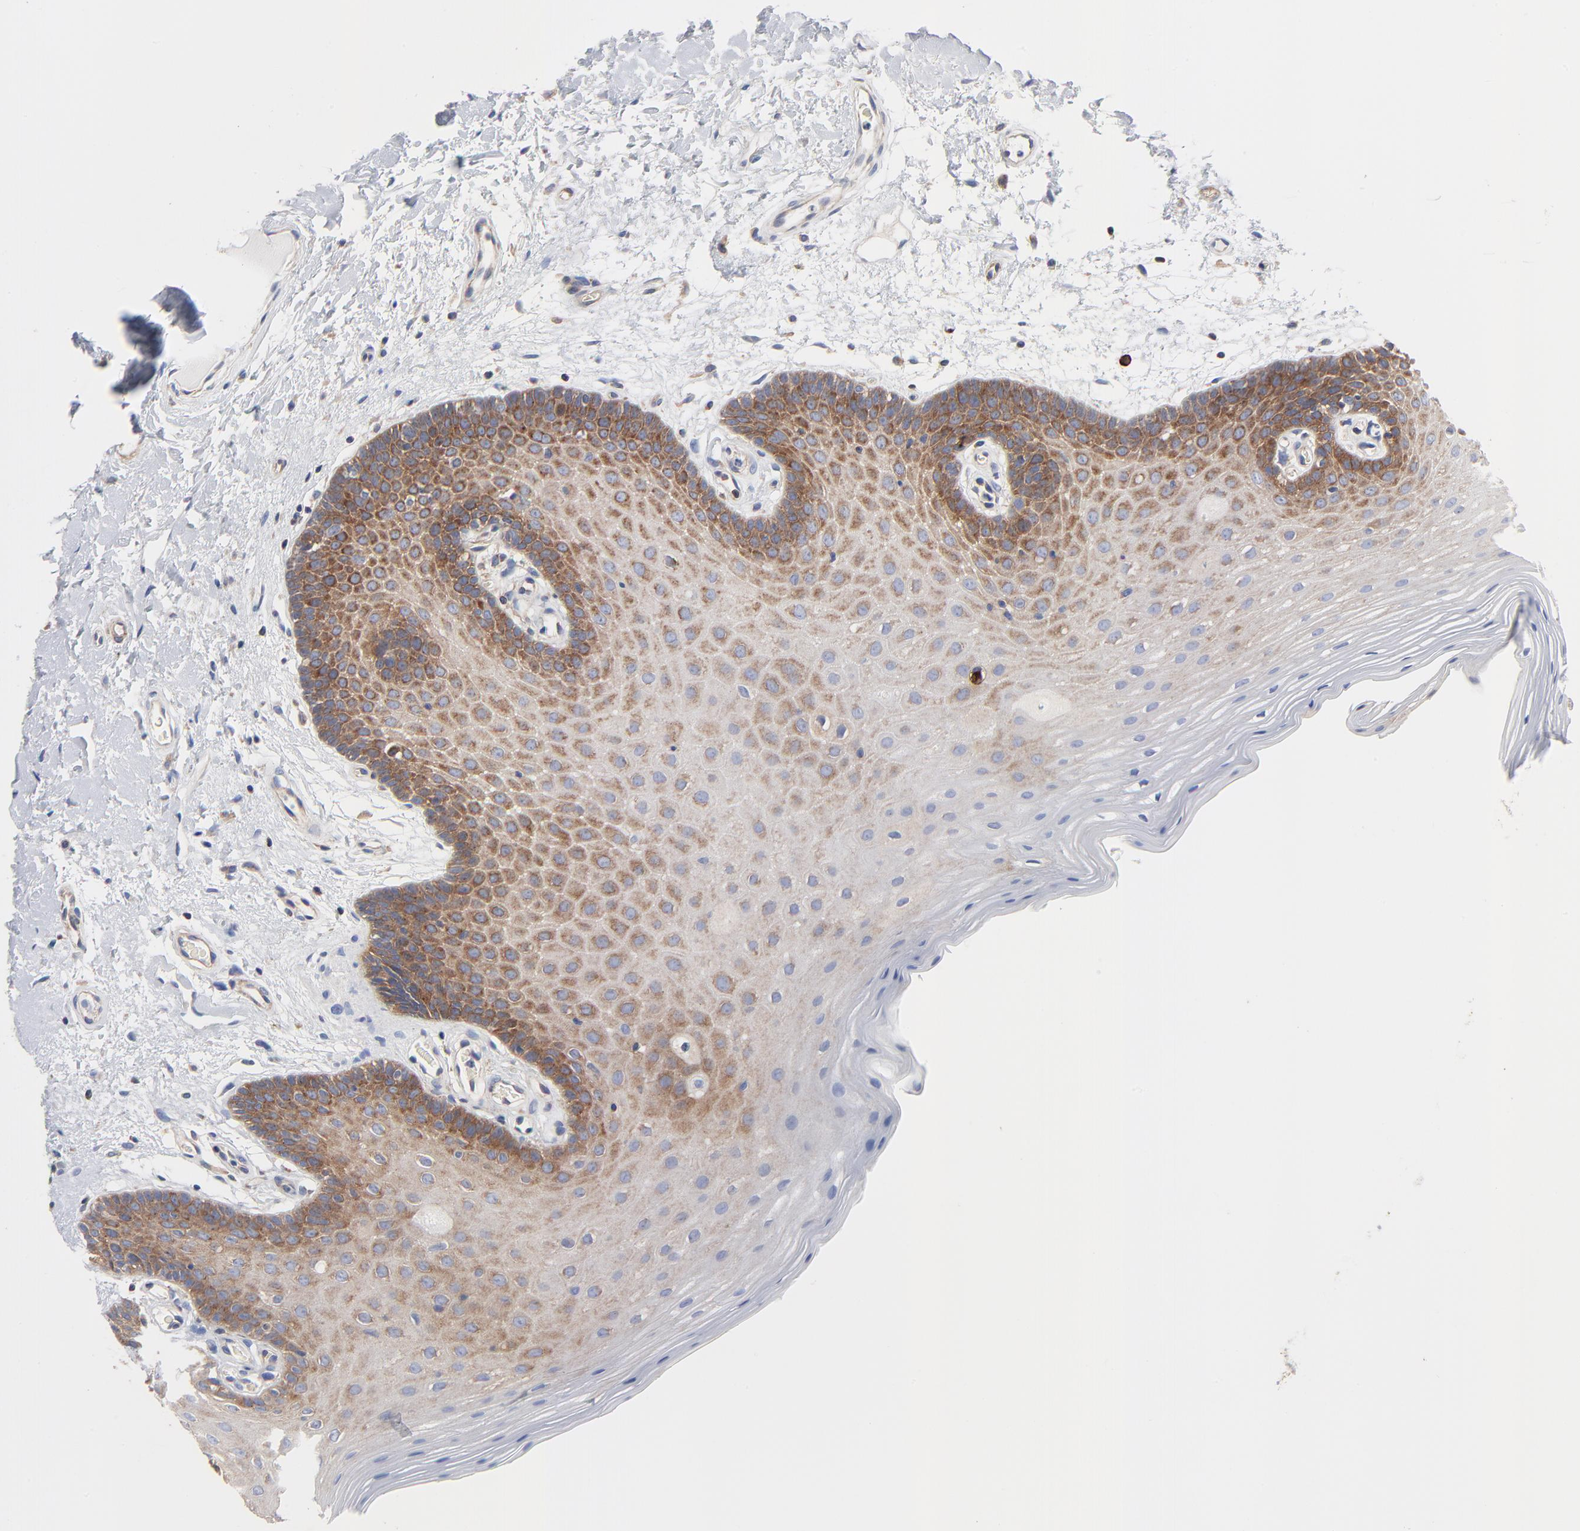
{"staining": {"intensity": "moderate", "quantity": "25%-75%", "location": "cytoplasmic/membranous"}, "tissue": "oral mucosa", "cell_type": "Squamous epithelial cells", "image_type": "normal", "snomed": [{"axis": "morphology", "description": "Normal tissue, NOS"}, {"axis": "morphology", "description": "Squamous cell carcinoma, NOS"}, {"axis": "topography", "description": "Skeletal muscle"}, {"axis": "topography", "description": "Oral tissue"}, {"axis": "topography", "description": "Head-Neck"}], "caption": "Immunohistochemical staining of normal human oral mucosa reveals moderate cytoplasmic/membranous protein positivity in about 25%-75% of squamous epithelial cells.", "gene": "CD2AP", "patient": {"sex": "male", "age": 71}}